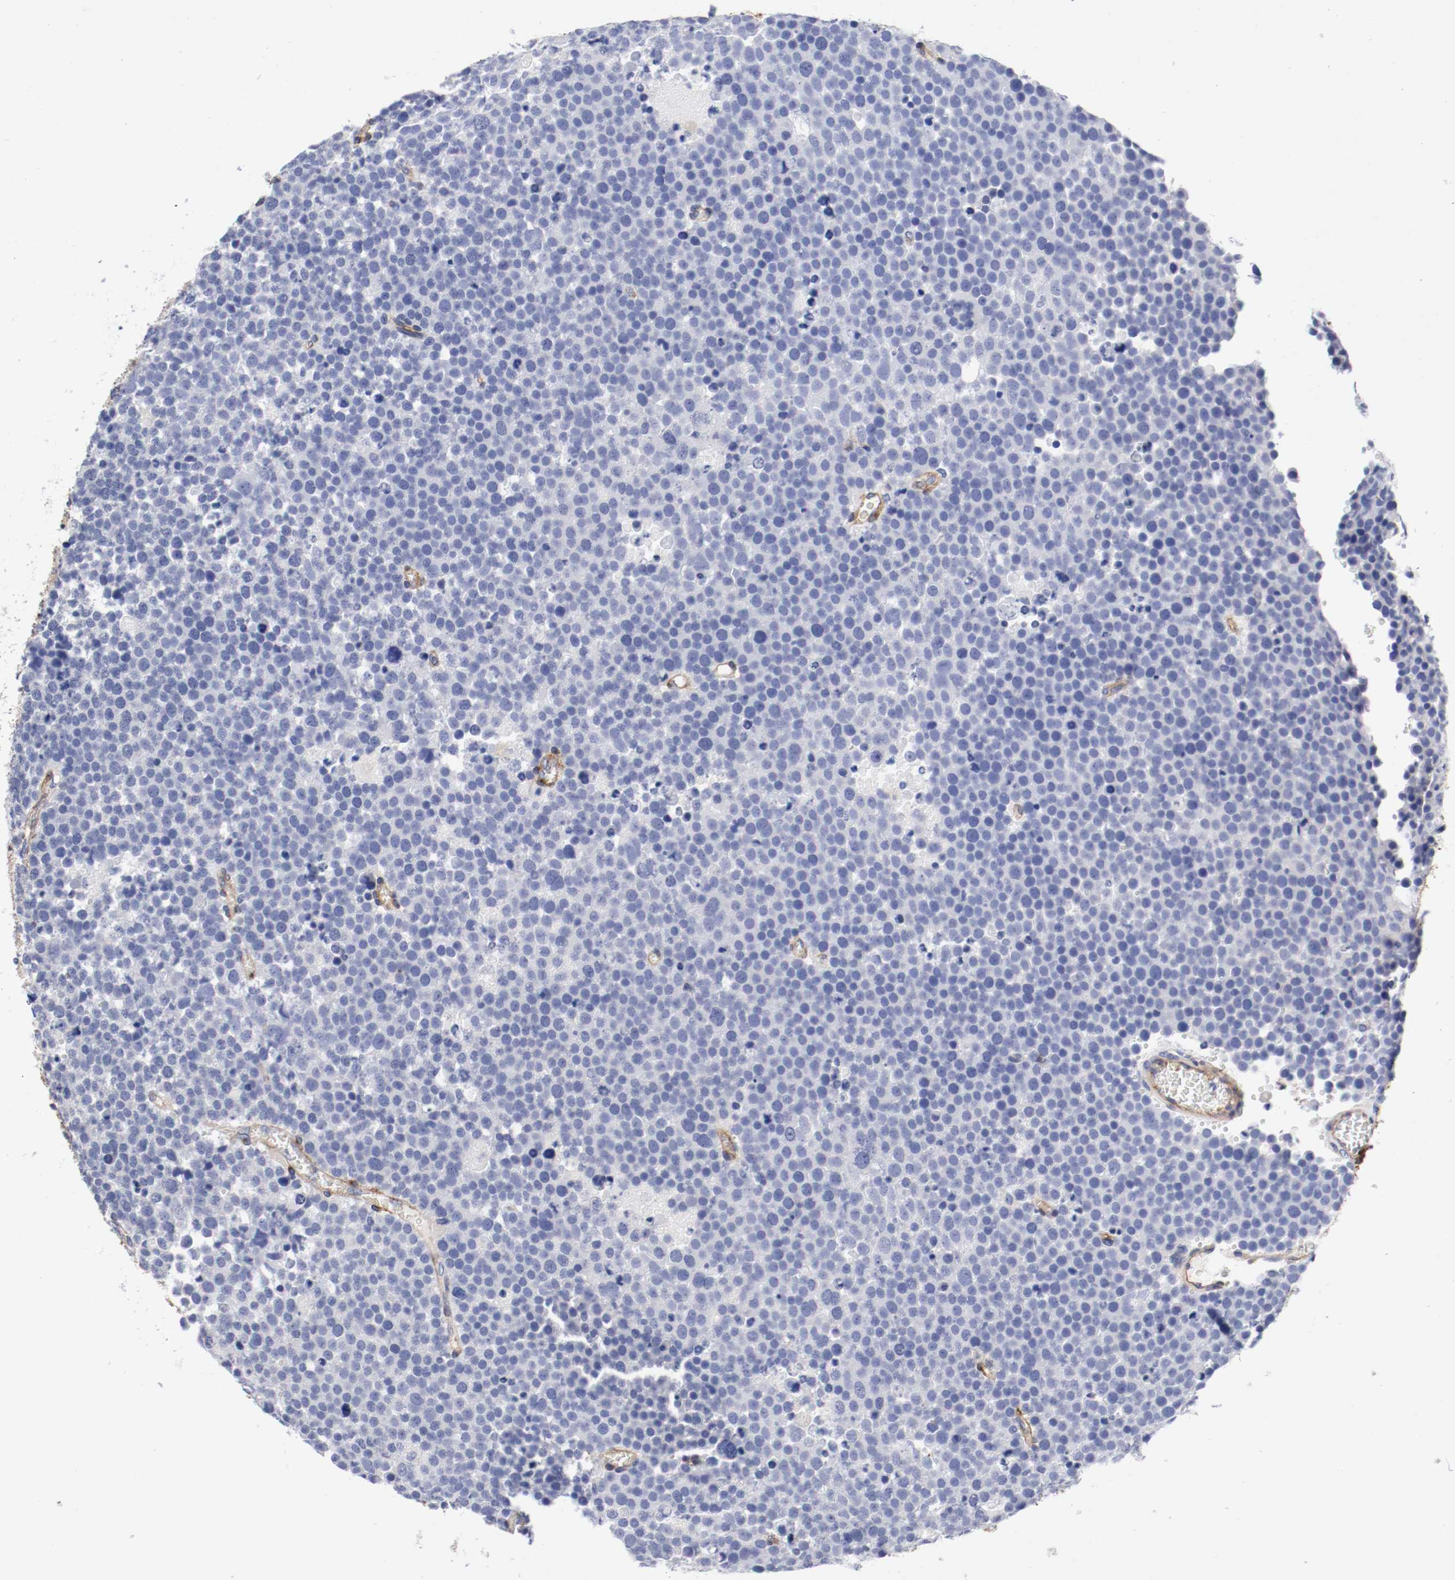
{"staining": {"intensity": "negative", "quantity": "none", "location": "none"}, "tissue": "testis cancer", "cell_type": "Tumor cells", "image_type": "cancer", "snomed": [{"axis": "morphology", "description": "Seminoma, NOS"}, {"axis": "topography", "description": "Testis"}], "caption": "The photomicrograph displays no staining of tumor cells in testis cancer (seminoma). The staining is performed using DAB (3,3'-diaminobenzidine) brown chromogen with nuclei counter-stained in using hematoxylin.", "gene": "IFITM1", "patient": {"sex": "male", "age": 71}}